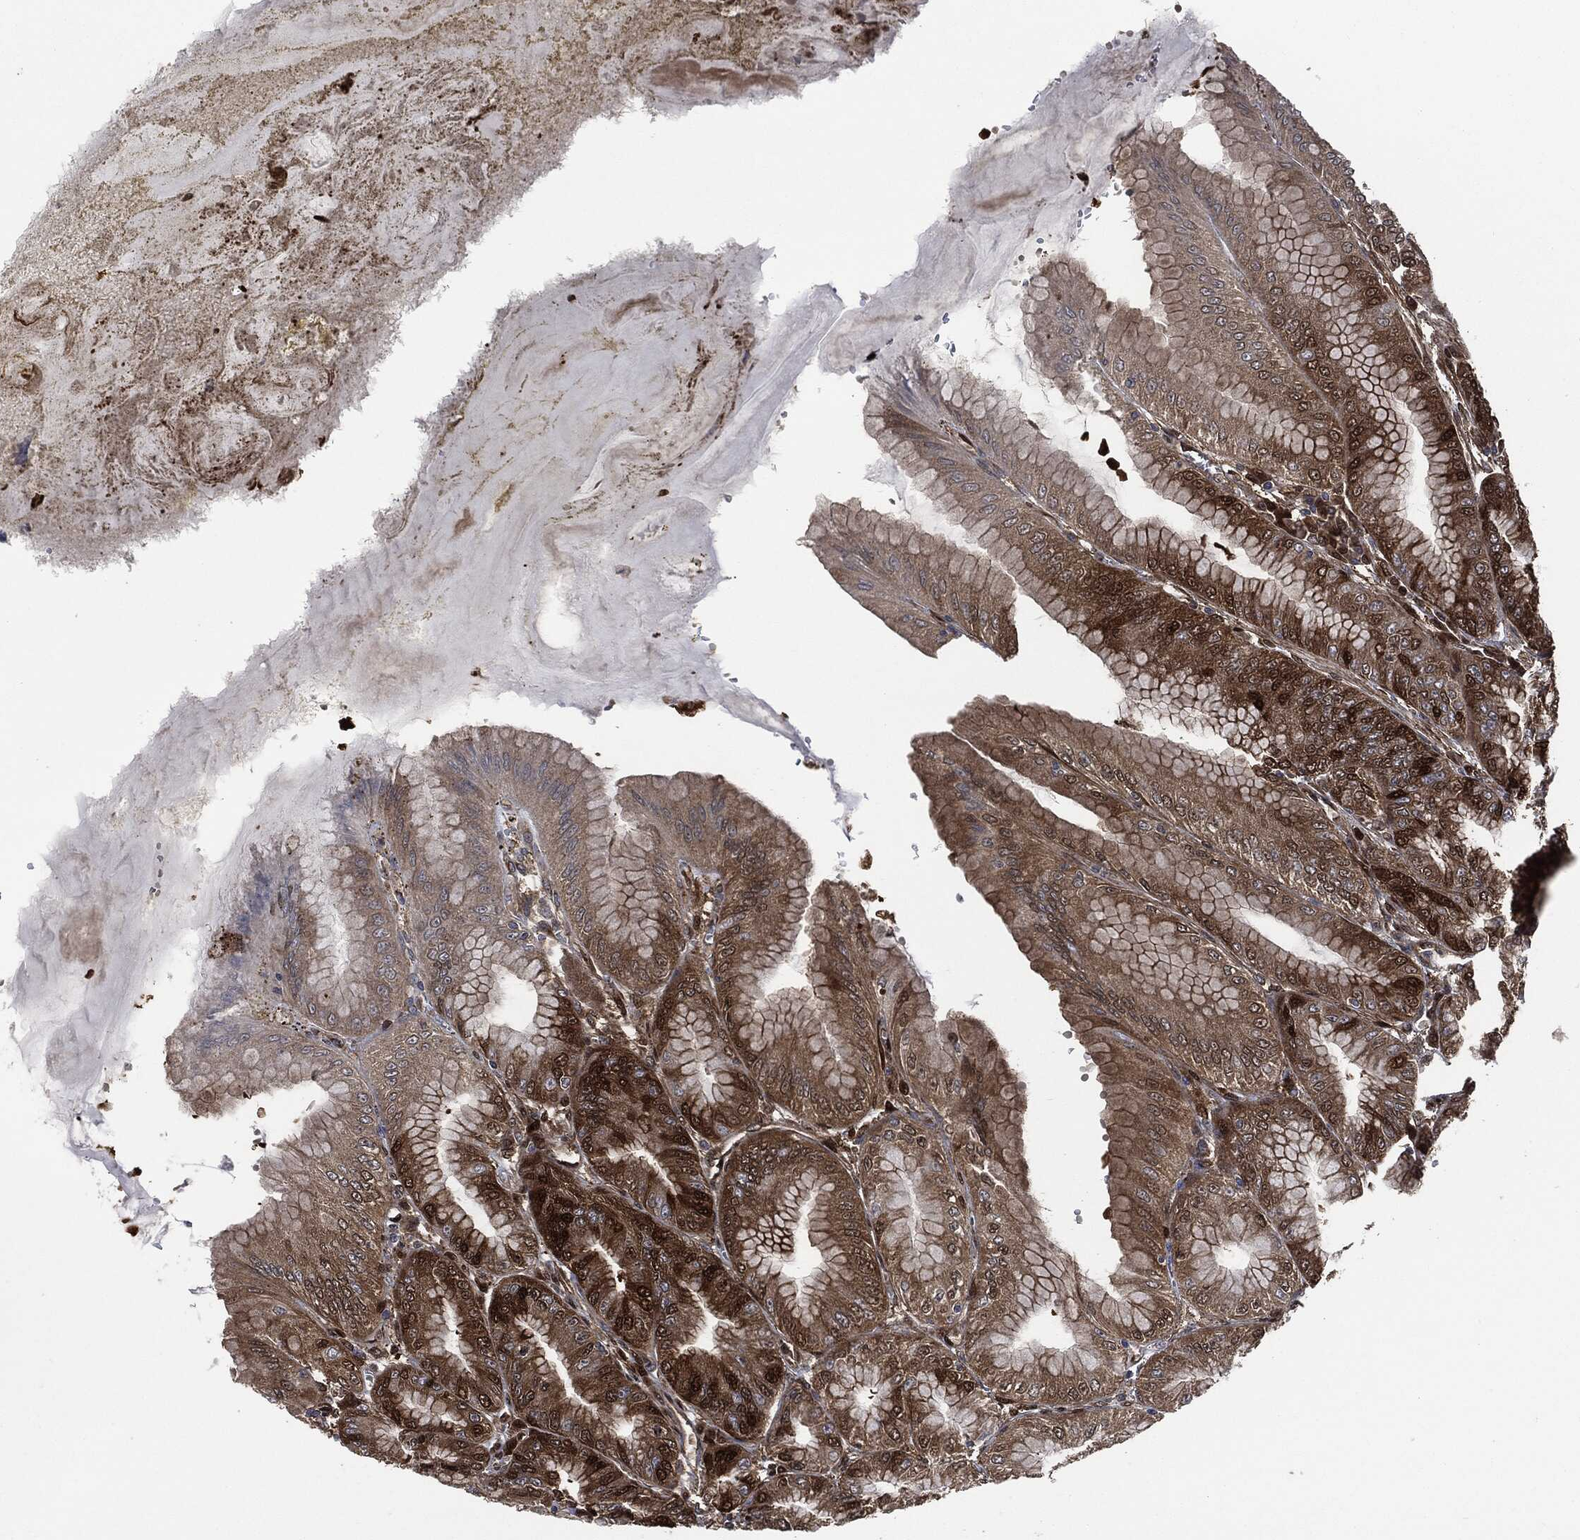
{"staining": {"intensity": "strong", "quantity": "25%-75%", "location": "cytoplasmic/membranous,nuclear"}, "tissue": "stomach", "cell_type": "Glandular cells", "image_type": "normal", "snomed": [{"axis": "morphology", "description": "Normal tissue, NOS"}, {"axis": "topography", "description": "Stomach"}], "caption": "Human stomach stained for a protein (brown) demonstrates strong cytoplasmic/membranous,nuclear positive staining in approximately 25%-75% of glandular cells.", "gene": "DCTN1", "patient": {"sex": "male", "age": 71}}